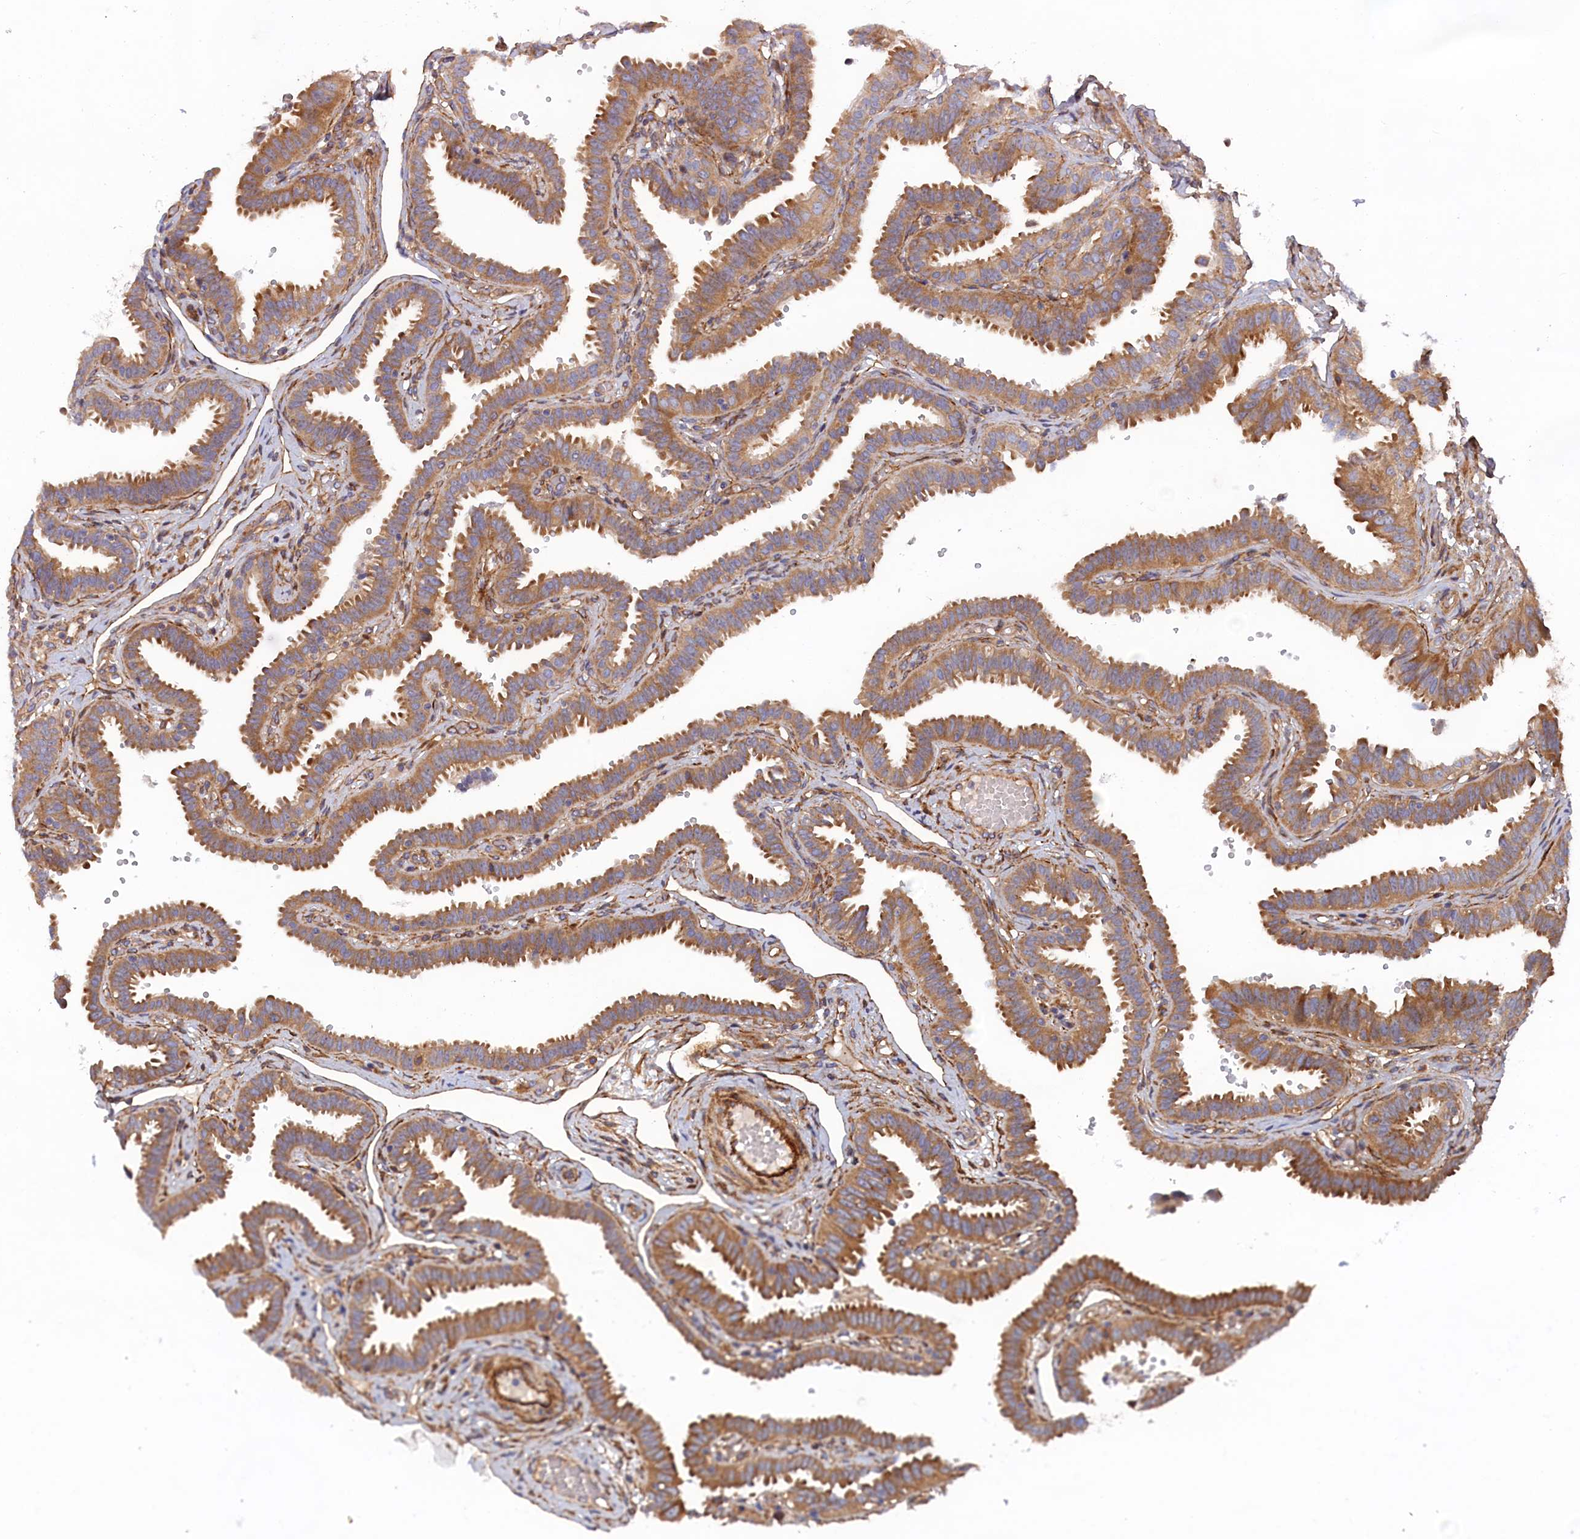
{"staining": {"intensity": "moderate", "quantity": ">75%", "location": "cytoplasmic/membranous"}, "tissue": "fallopian tube", "cell_type": "Glandular cells", "image_type": "normal", "snomed": [{"axis": "morphology", "description": "Normal tissue, NOS"}, {"axis": "topography", "description": "Fallopian tube"}], "caption": "A histopathology image showing moderate cytoplasmic/membranous staining in about >75% of glandular cells in normal fallopian tube, as visualized by brown immunohistochemical staining.", "gene": "TMEM196", "patient": {"sex": "female", "age": 37}}